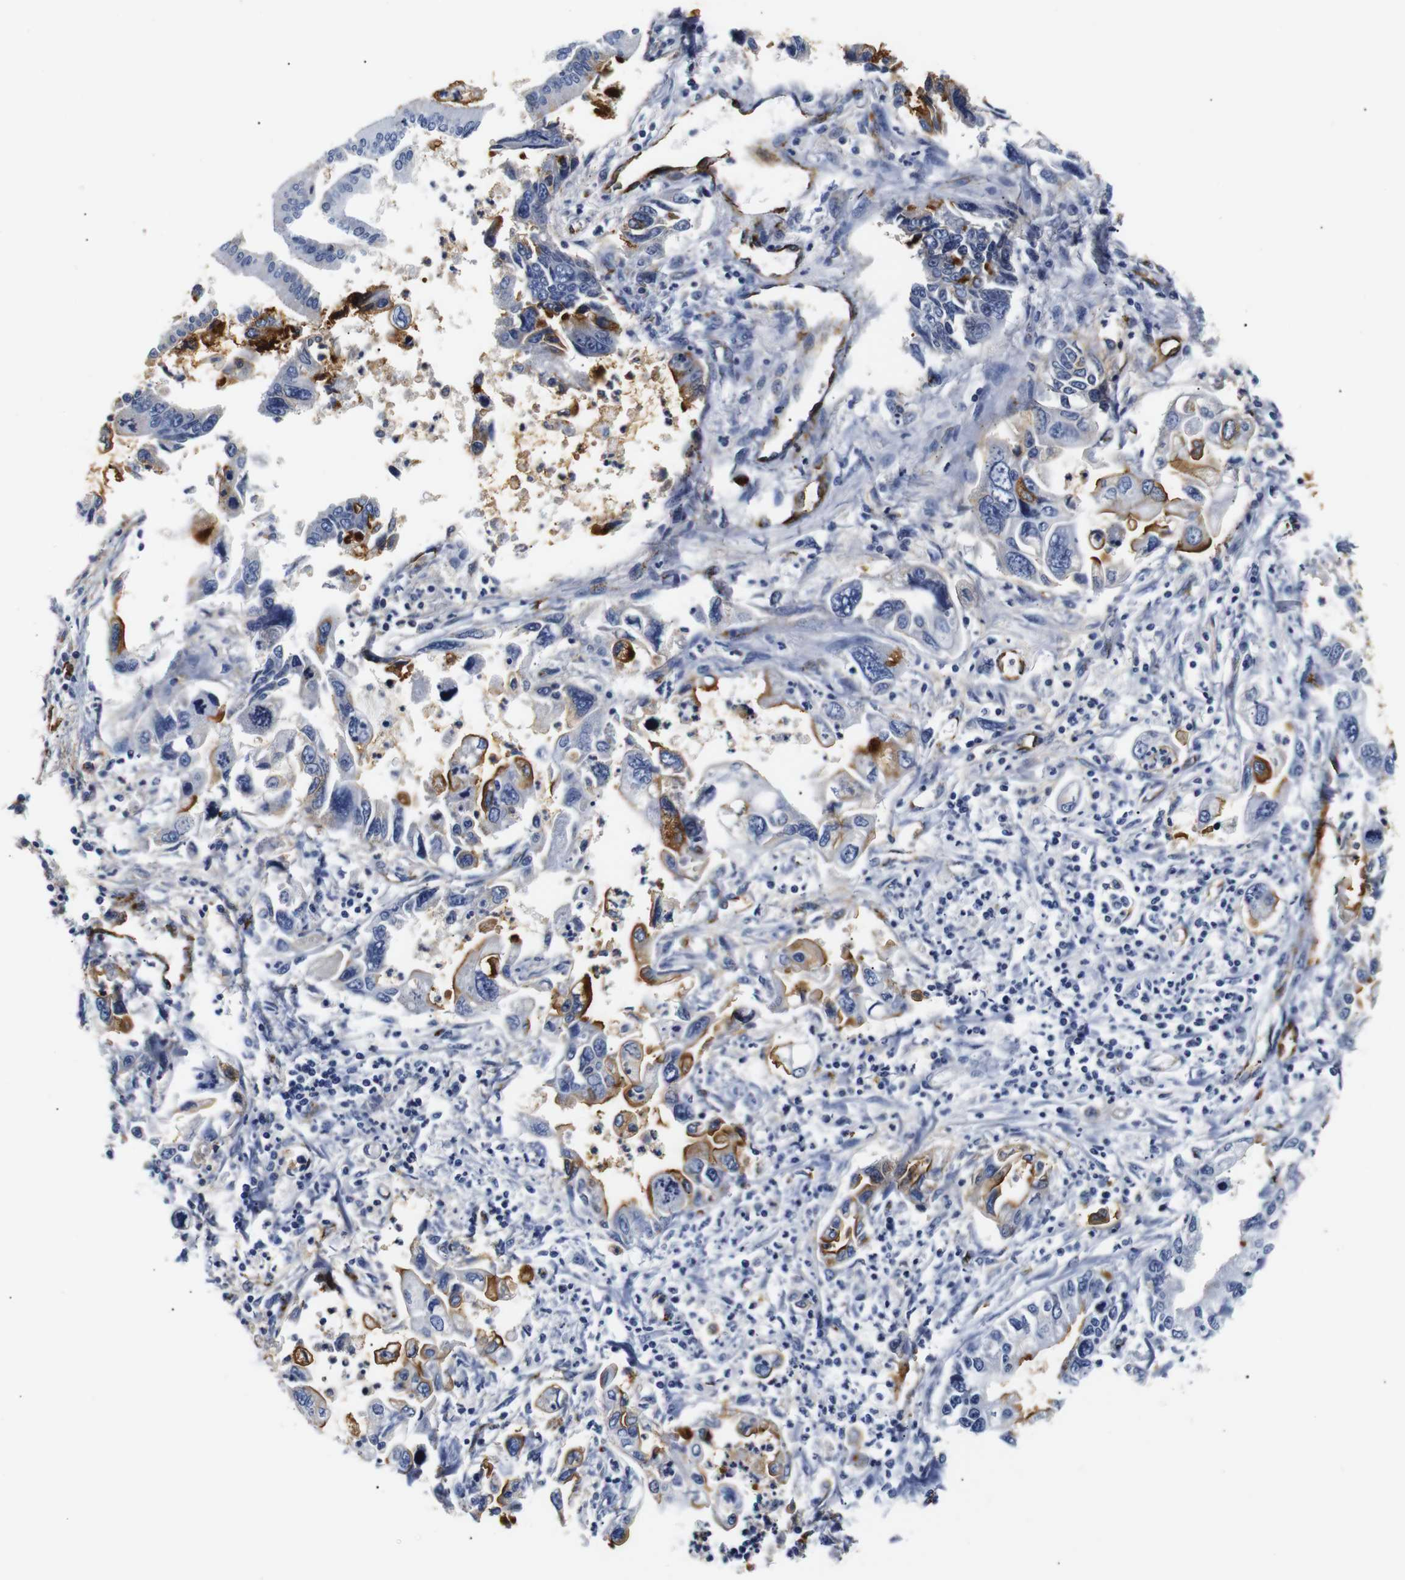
{"staining": {"intensity": "moderate", "quantity": "25%-75%", "location": "cytoplasmic/membranous"}, "tissue": "pancreatic cancer", "cell_type": "Tumor cells", "image_type": "cancer", "snomed": [{"axis": "morphology", "description": "Adenocarcinoma, NOS"}, {"axis": "topography", "description": "Pancreas"}], "caption": "Pancreatic adenocarcinoma stained with a brown dye reveals moderate cytoplasmic/membranous positive staining in approximately 25%-75% of tumor cells.", "gene": "MUC4", "patient": {"sex": "male", "age": 56}}